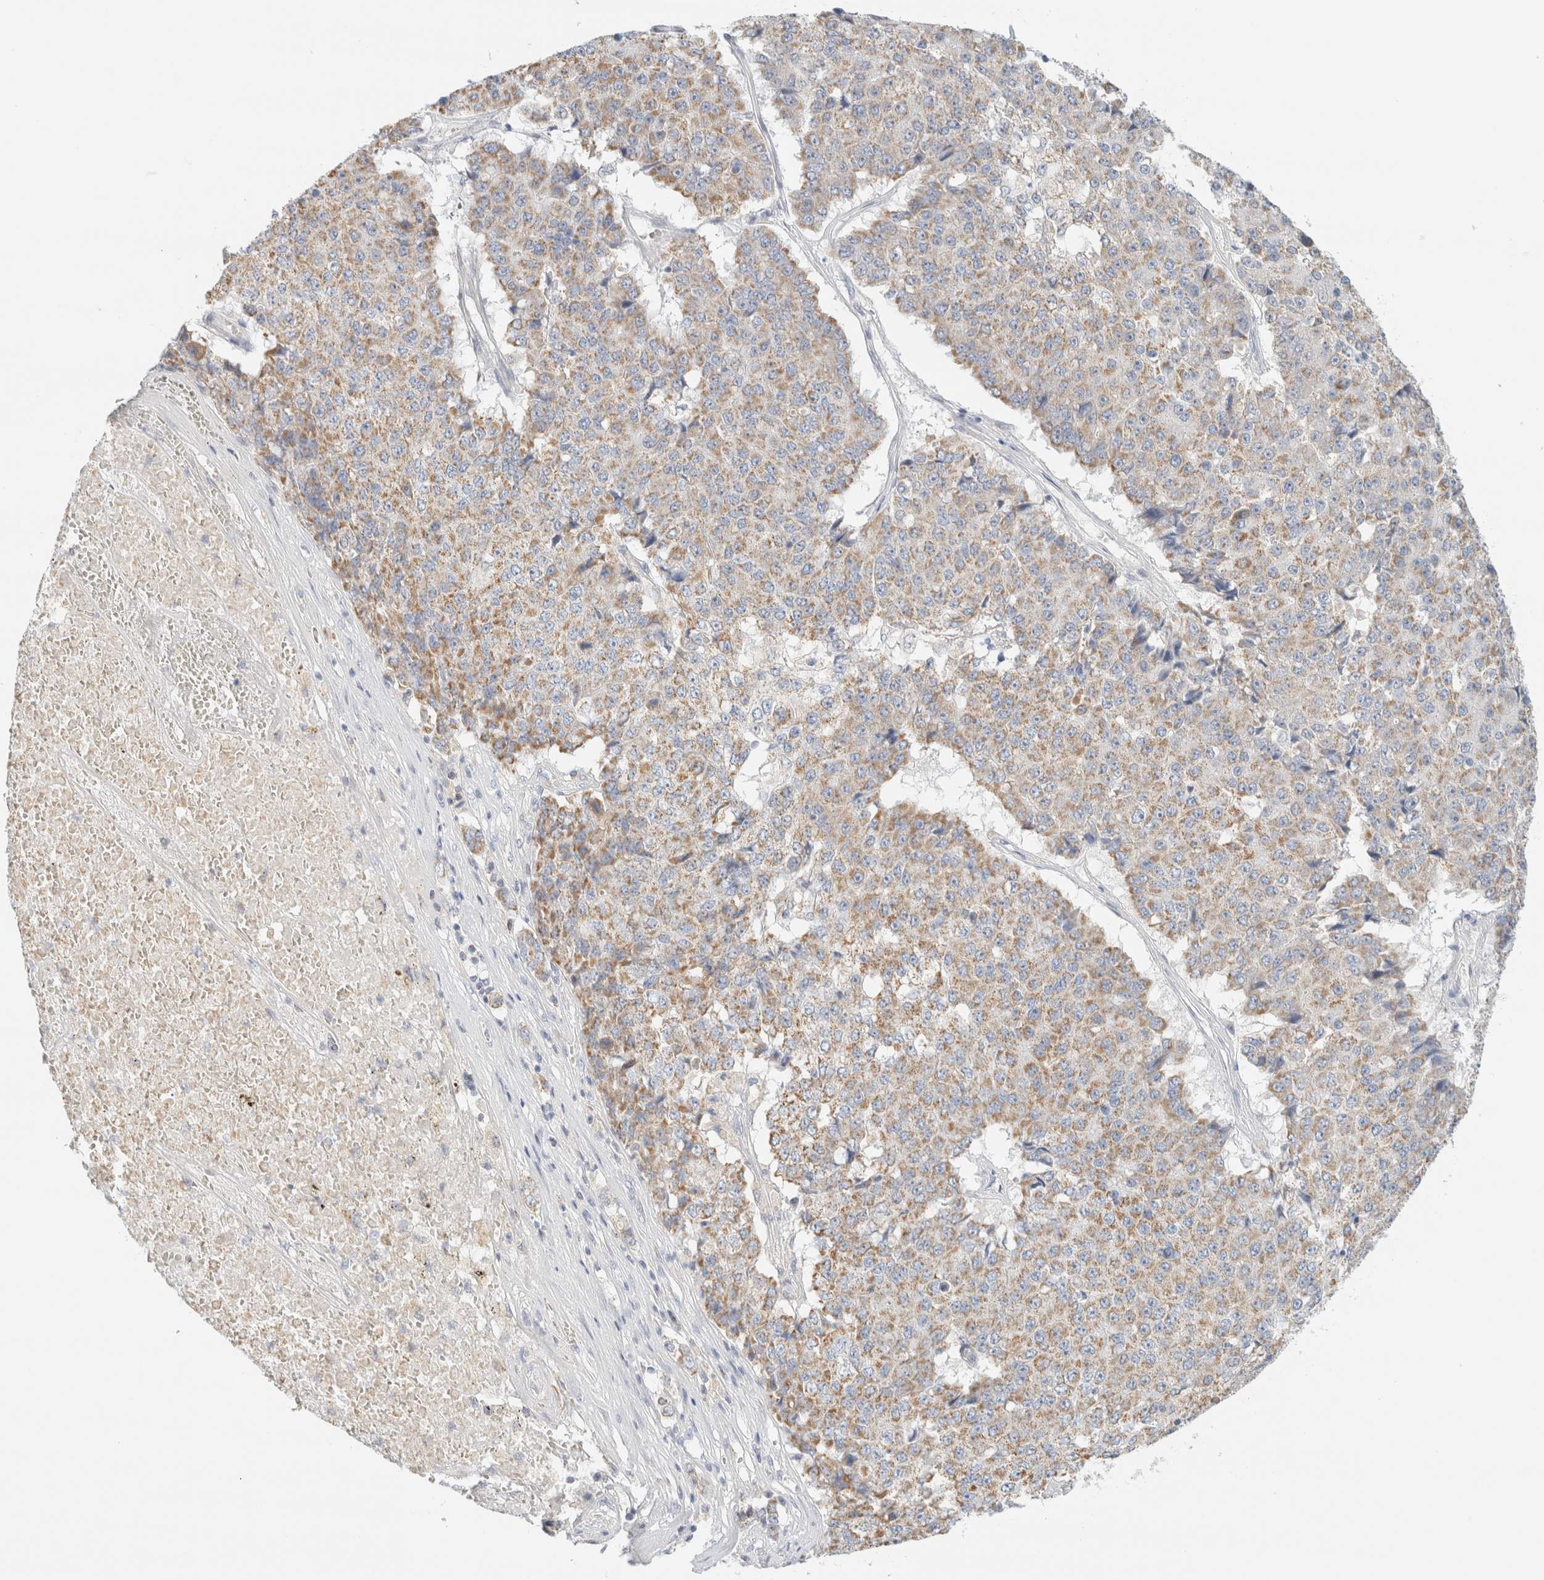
{"staining": {"intensity": "weak", "quantity": ">75%", "location": "cytoplasmic/membranous"}, "tissue": "pancreatic cancer", "cell_type": "Tumor cells", "image_type": "cancer", "snomed": [{"axis": "morphology", "description": "Adenocarcinoma, NOS"}, {"axis": "topography", "description": "Pancreas"}], "caption": "Immunohistochemical staining of human pancreatic adenocarcinoma demonstrates low levels of weak cytoplasmic/membranous protein expression in about >75% of tumor cells.", "gene": "HDHD3", "patient": {"sex": "male", "age": 50}}